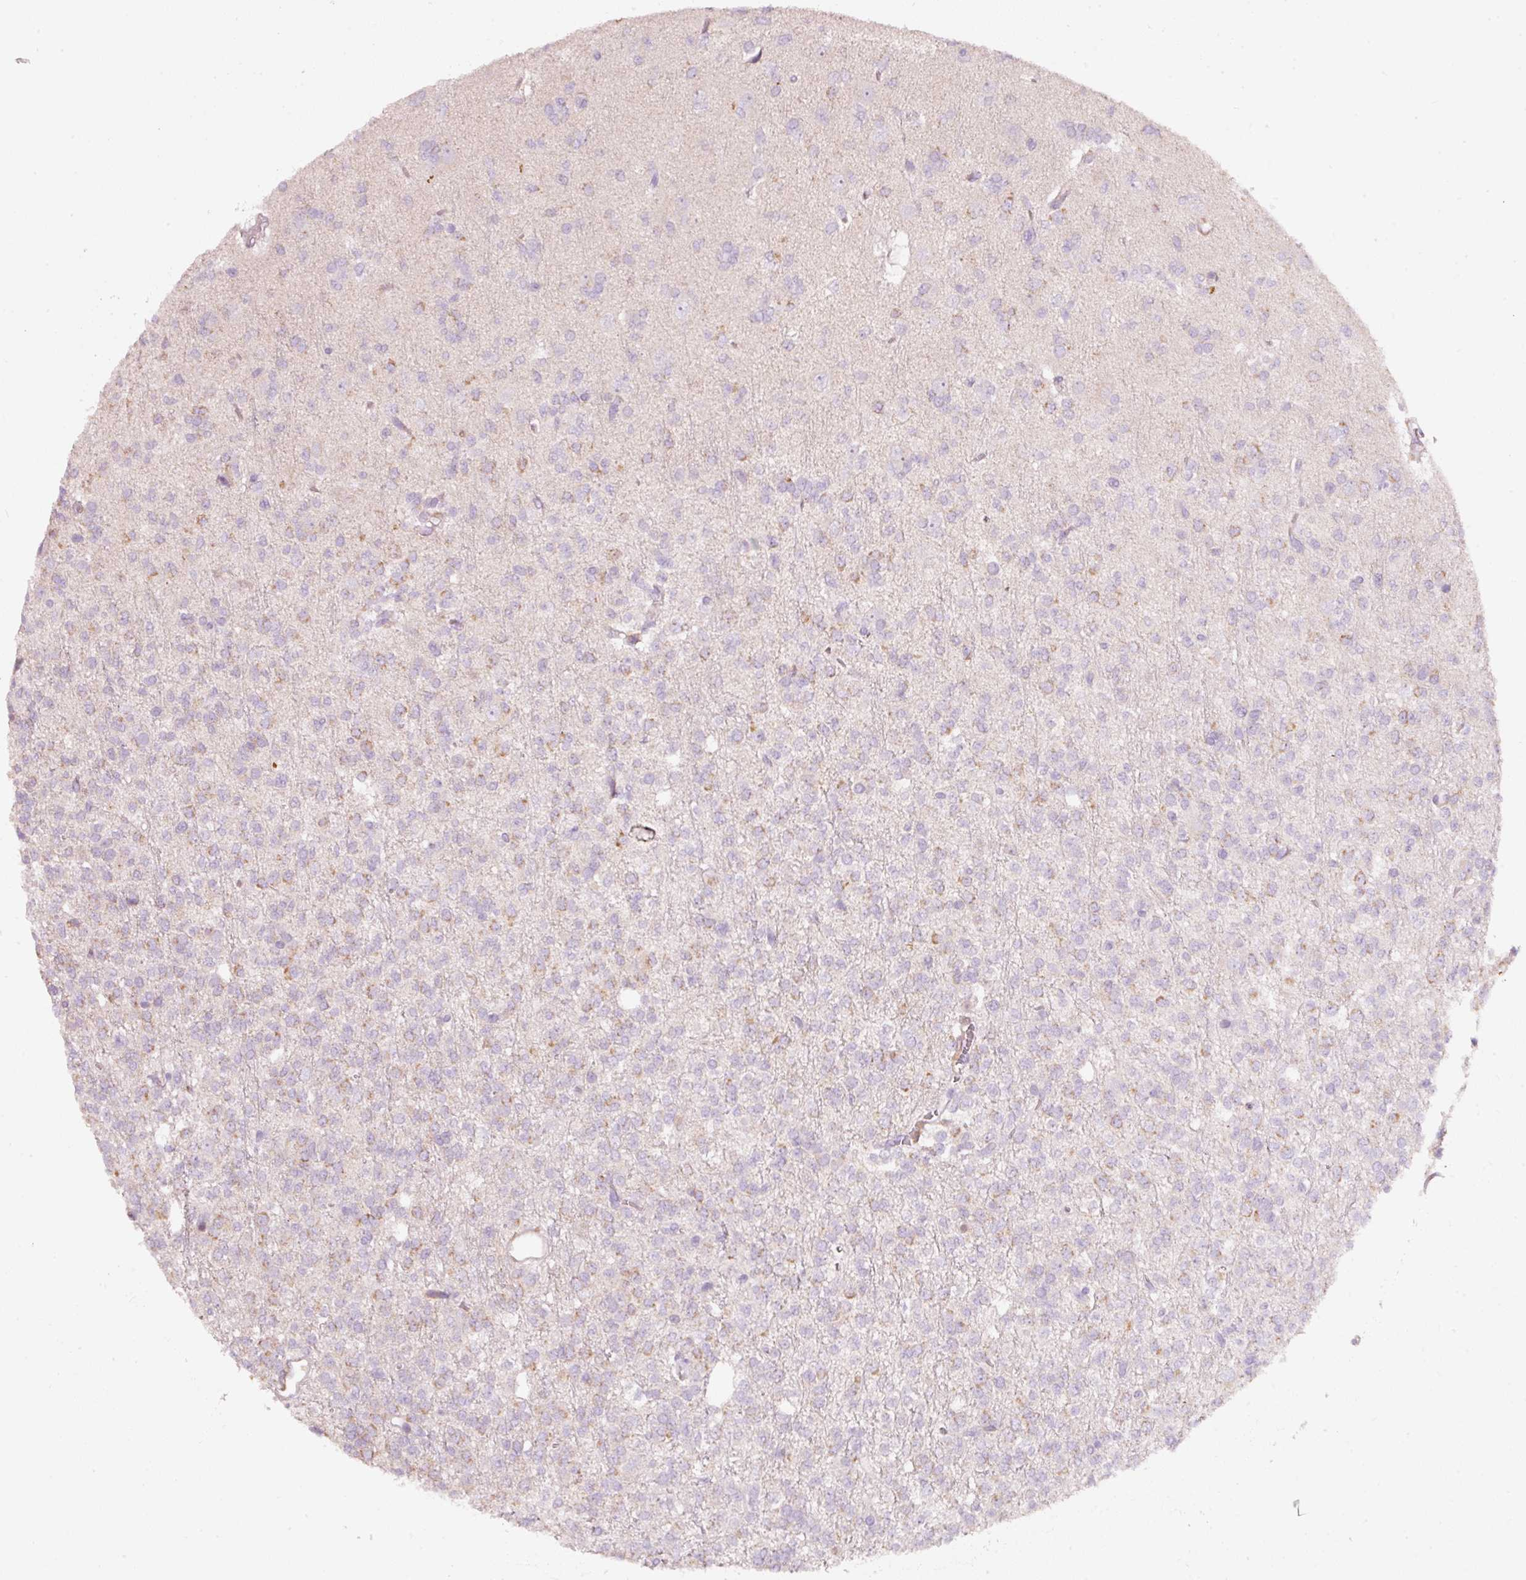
{"staining": {"intensity": "weak", "quantity": "<25%", "location": "cytoplasmic/membranous"}, "tissue": "glioma", "cell_type": "Tumor cells", "image_type": "cancer", "snomed": [{"axis": "morphology", "description": "Glioma, malignant, Low grade"}, {"axis": "topography", "description": "Brain"}], "caption": "Tumor cells show no significant protein staining in malignant low-grade glioma.", "gene": "IQGAP2", "patient": {"sex": "female", "age": 33}}